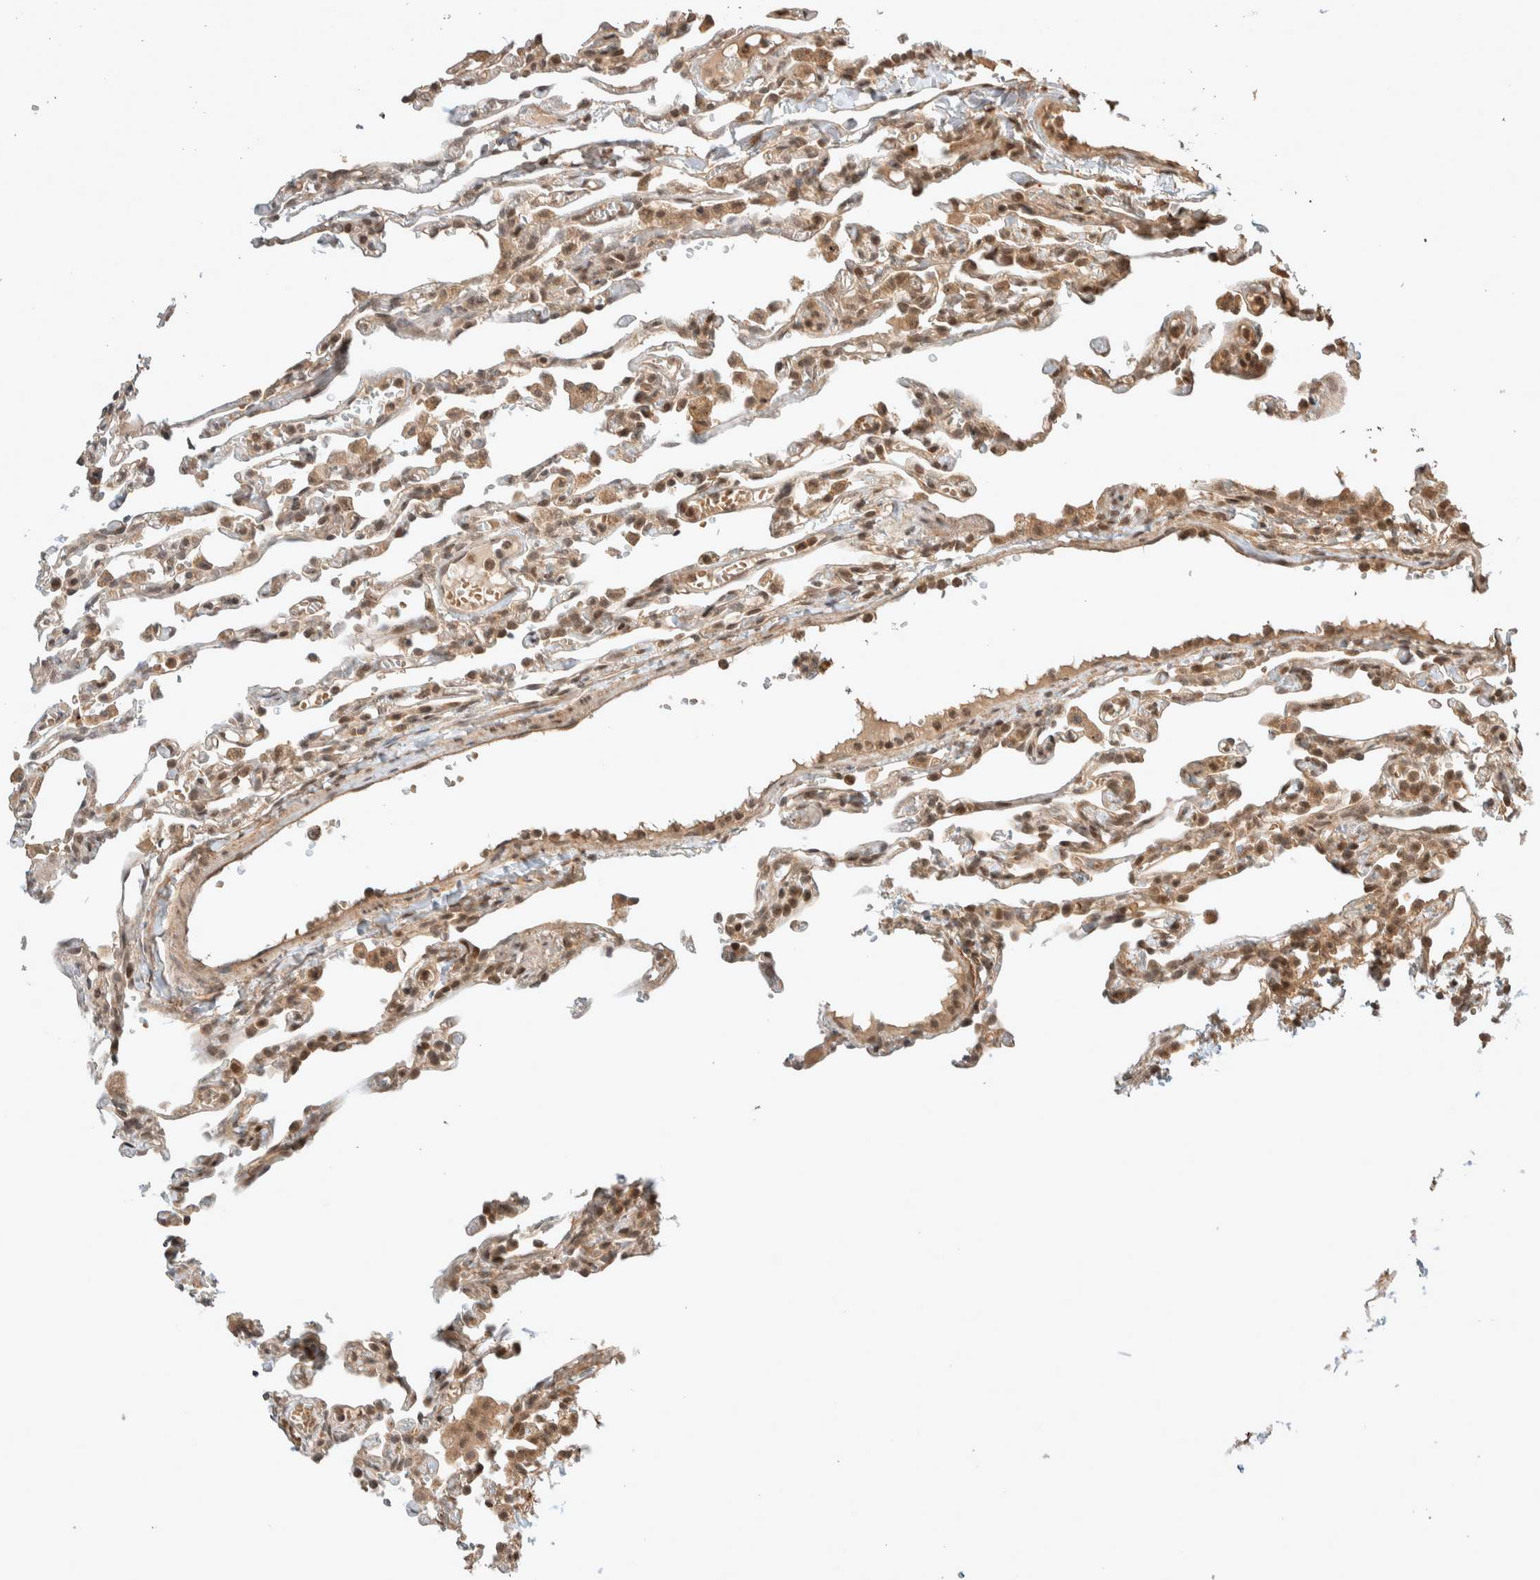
{"staining": {"intensity": "weak", "quantity": "25%-75%", "location": "cytoplasmic/membranous"}, "tissue": "lung", "cell_type": "Alveolar cells", "image_type": "normal", "snomed": [{"axis": "morphology", "description": "Normal tissue, NOS"}, {"axis": "topography", "description": "Lung"}], "caption": "Protein expression by IHC displays weak cytoplasmic/membranous positivity in approximately 25%-75% of alveolar cells in unremarkable lung. (Brightfield microscopy of DAB IHC at high magnification).", "gene": "THRA", "patient": {"sex": "male", "age": 21}}